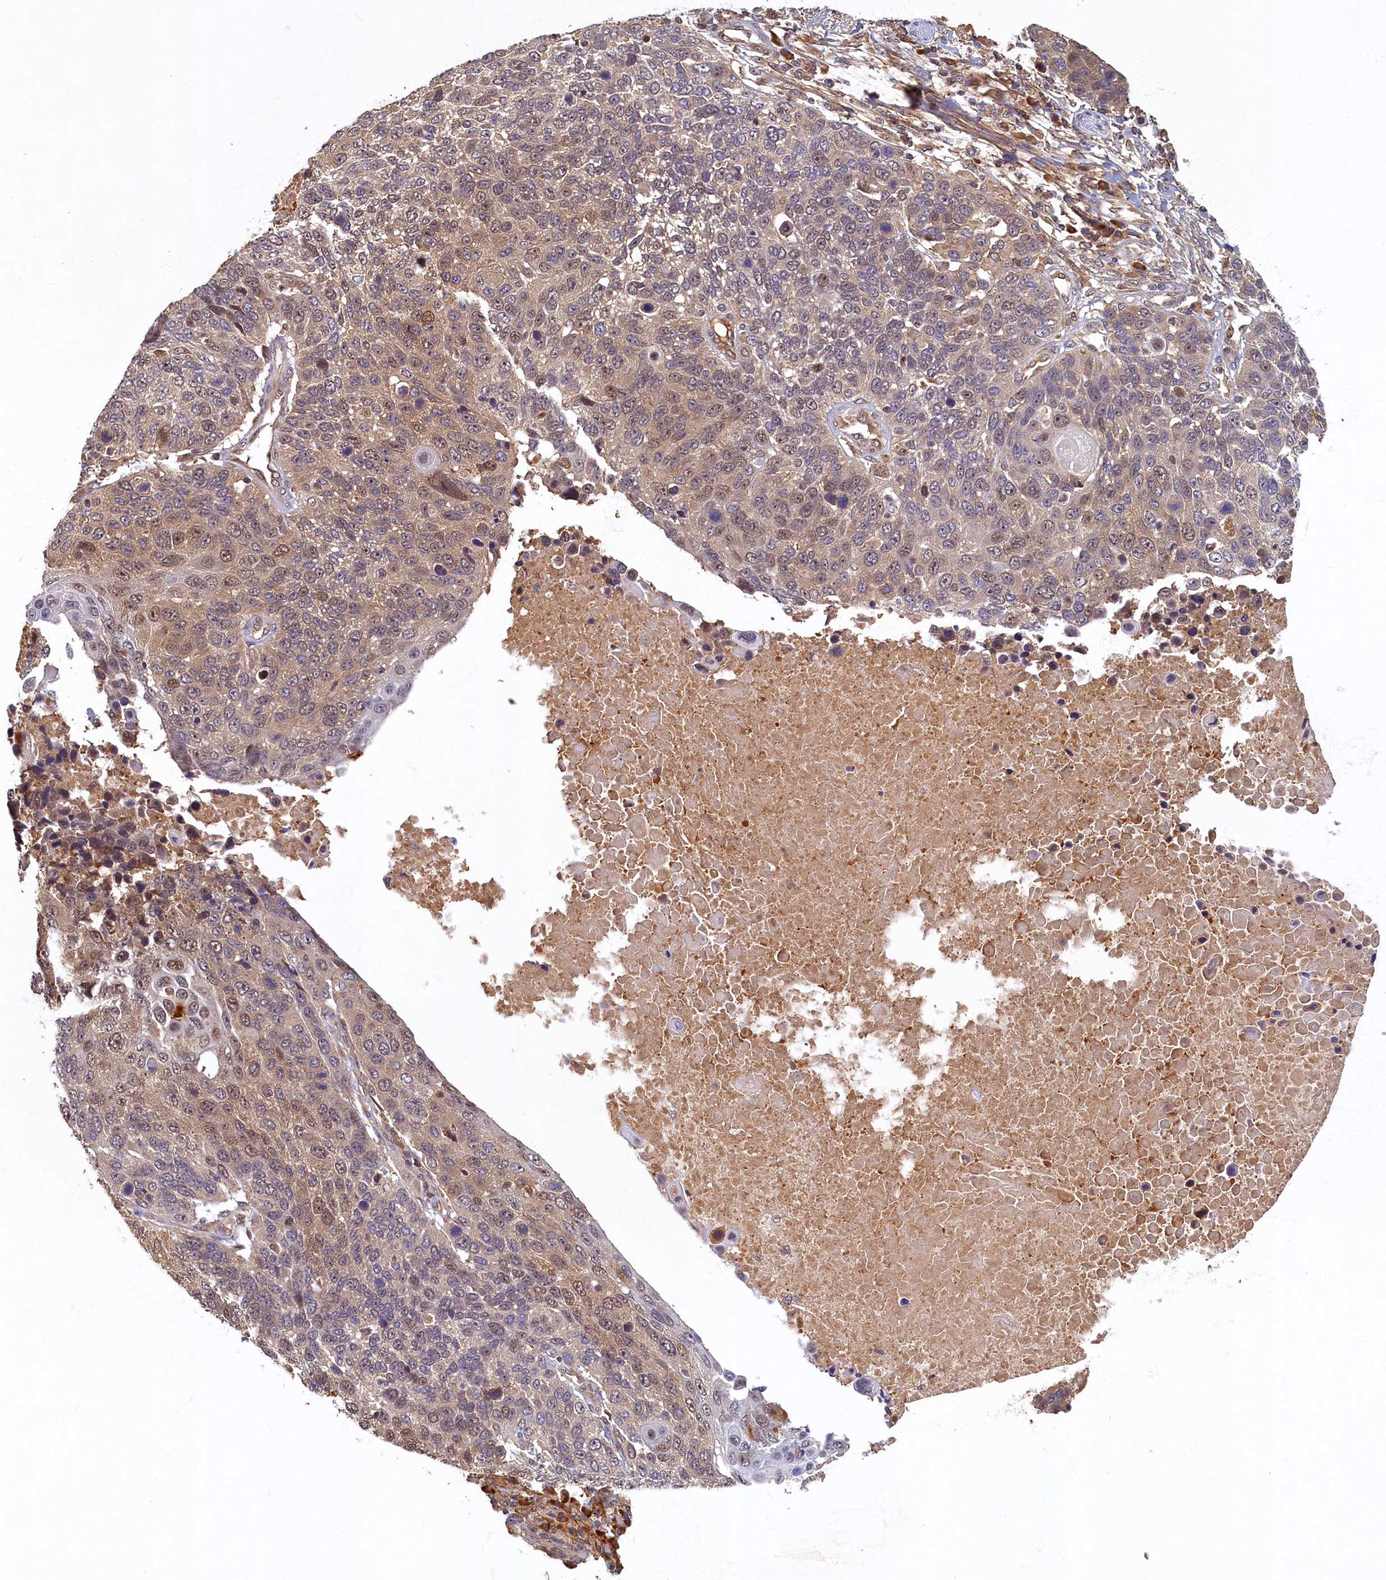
{"staining": {"intensity": "moderate", "quantity": "<25%", "location": "cytoplasmic/membranous,nuclear"}, "tissue": "lung cancer", "cell_type": "Tumor cells", "image_type": "cancer", "snomed": [{"axis": "morphology", "description": "Normal tissue, NOS"}, {"axis": "morphology", "description": "Squamous cell carcinoma, NOS"}, {"axis": "topography", "description": "Lymph node"}, {"axis": "topography", "description": "Lung"}], "caption": "Lung cancer (squamous cell carcinoma) tissue reveals moderate cytoplasmic/membranous and nuclear positivity in approximately <25% of tumor cells", "gene": "LCMT2", "patient": {"sex": "male", "age": 66}}